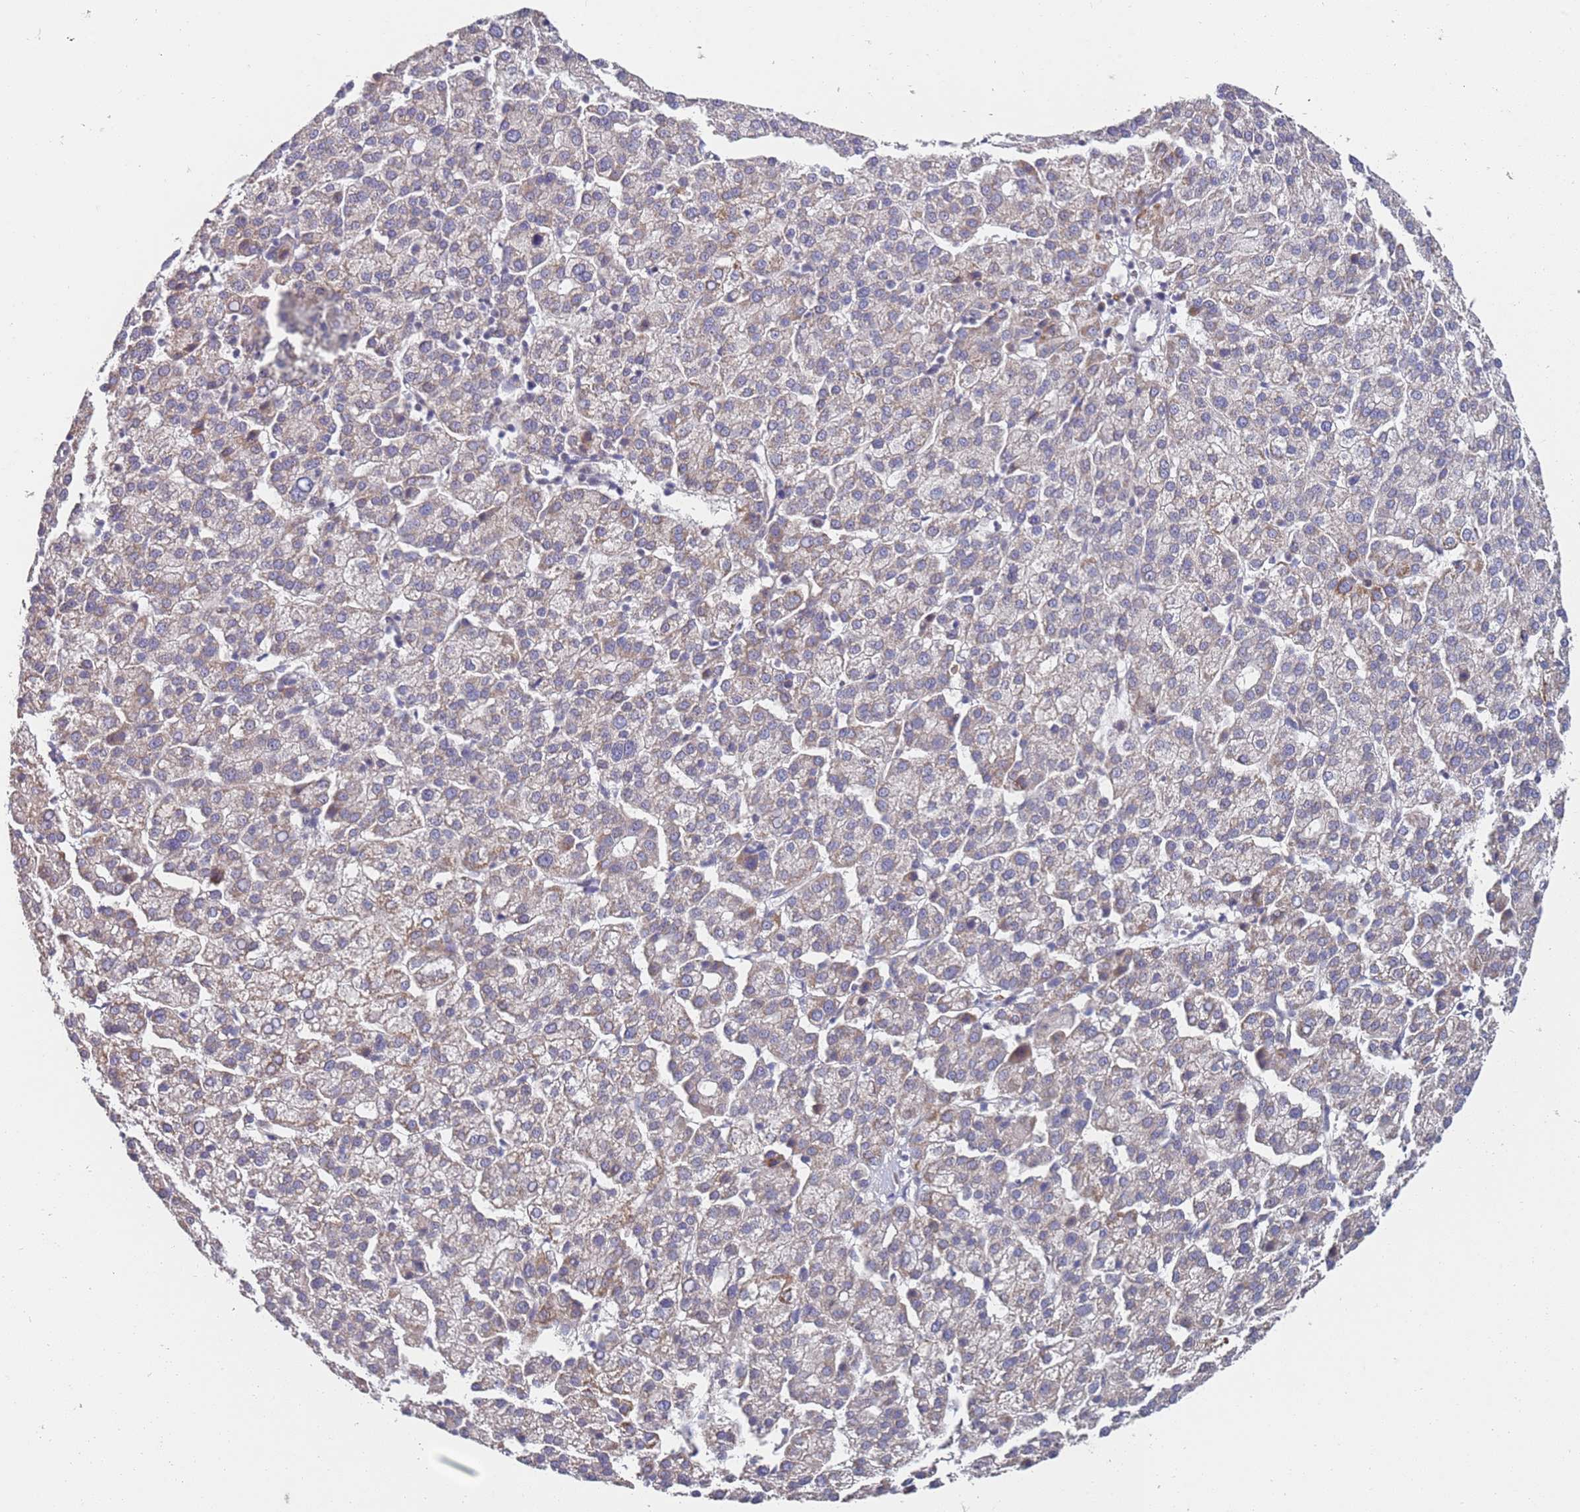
{"staining": {"intensity": "weak", "quantity": "<25%", "location": "cytoplasmic/membranous"}, "tissue": "liver cancer", "cell_type": "Tumor cells", "image_type": "cancer", "snomed": [{"axis": "morphology", "description": "Carcinoma, Hepatocellular, NOS"}, {"axis": "topography", "description": "Liver"}], "caption": "This is an immunohistochemistry (IHC) micrograph of human liver cancer (hepatocellular carcinoma). There is no positivity in tumor cells.", "gene": "VRK2", "patient": {"sex": "female", "age": 58}}